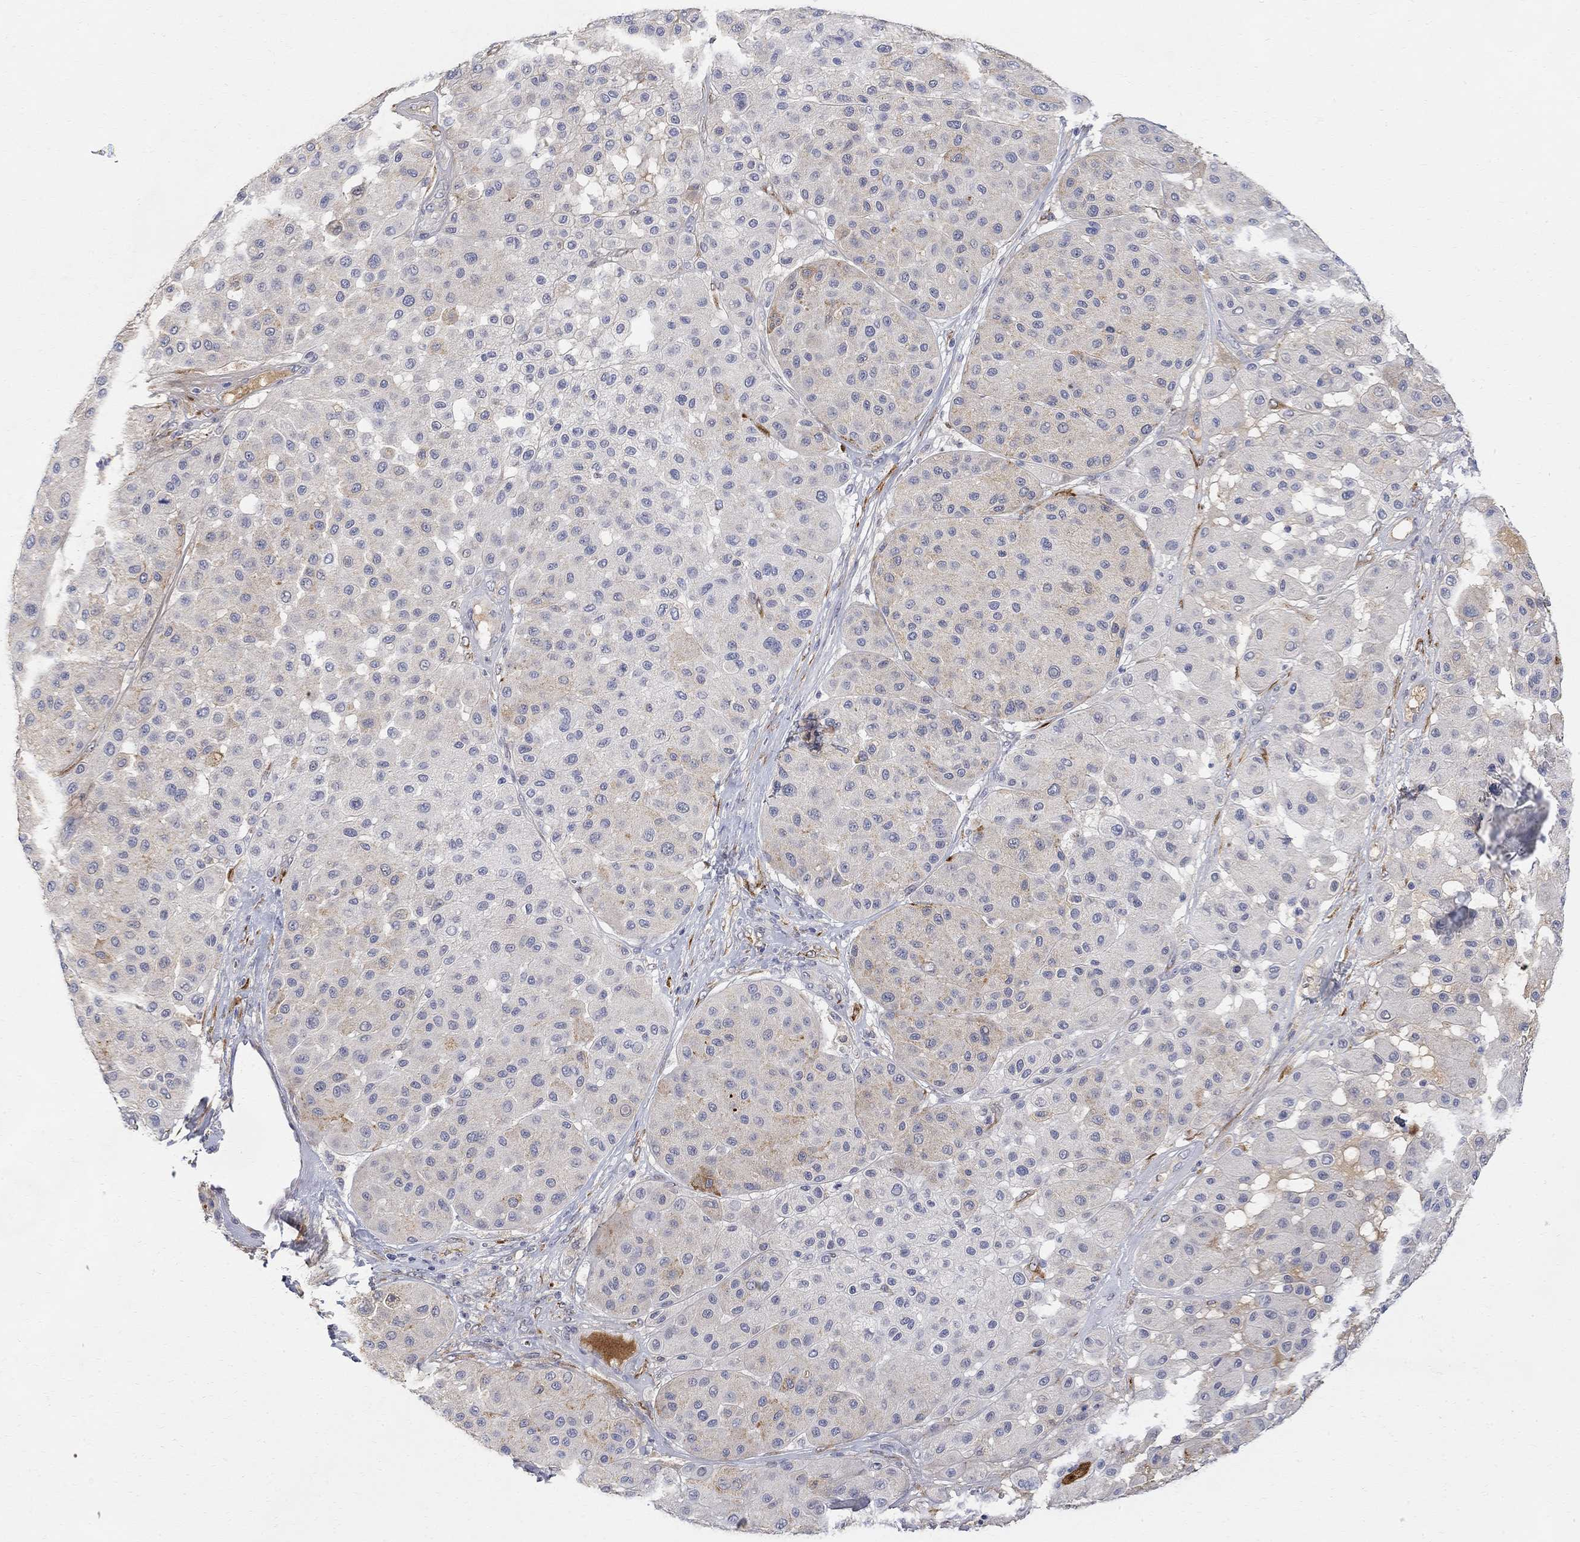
{"staining": {"intensity": "negative", "quantity": "none", "location": "none"}, "tissue": "melanoma", "cell_type": "Tumor cells", "image_type": "cancer", "snomed": [{"axis": "morphology", "description": "Malignant melanoma, Metastatic site"}, {"axis": "topography", "description": "Smooth muscle"}], "caption": "An IHC photomicrograph of malignant melanoma (metastatic site) is shown. There is no staining in tumor cells of malignant melanoma (metastatic site).", "gene": "FNDC5", "patient": {"sex": "male", "age": 41}}